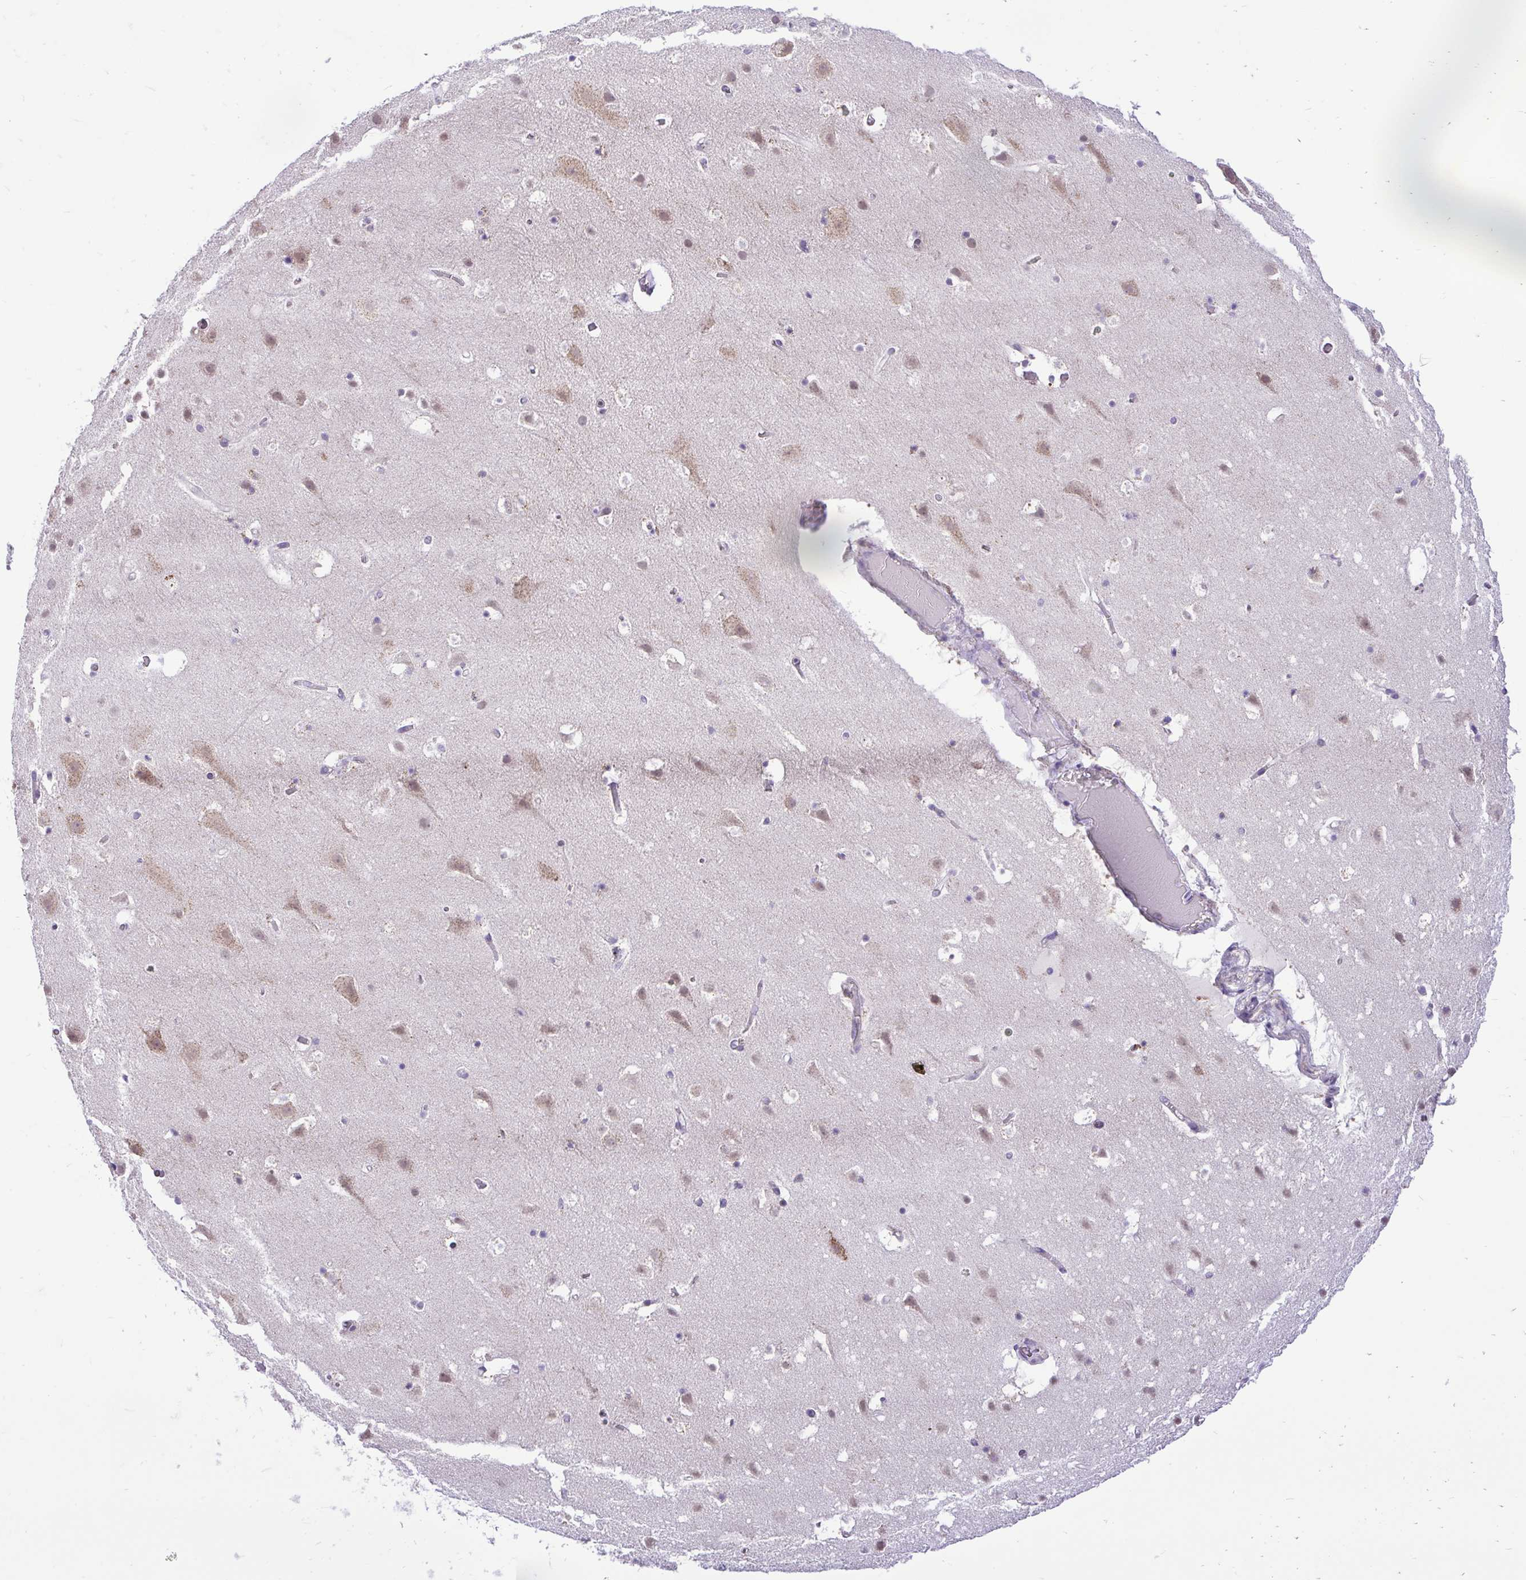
{"staining": {"intensity": "negative", "quantity": "none", "location": "none"}, "tissue": "cerebral cortex", "cell_type": "Endothelial cells", "image_type": "normal", "snomed": [{"axis": "morphology", "description": "Normal tissue, NOS"}, {"axis": "topography", "description": "Cerebral cortex"}], "caption": "Endothelial cells are negative for protein expression in unremarkable human cerebral cortex. Brightfield microscopy of IHC stained with DAB (brown) and hematoxylin (blue), captured at high magnification.", "gene": "PYCR2", "patient": {"sex": "female", "age": 42}}